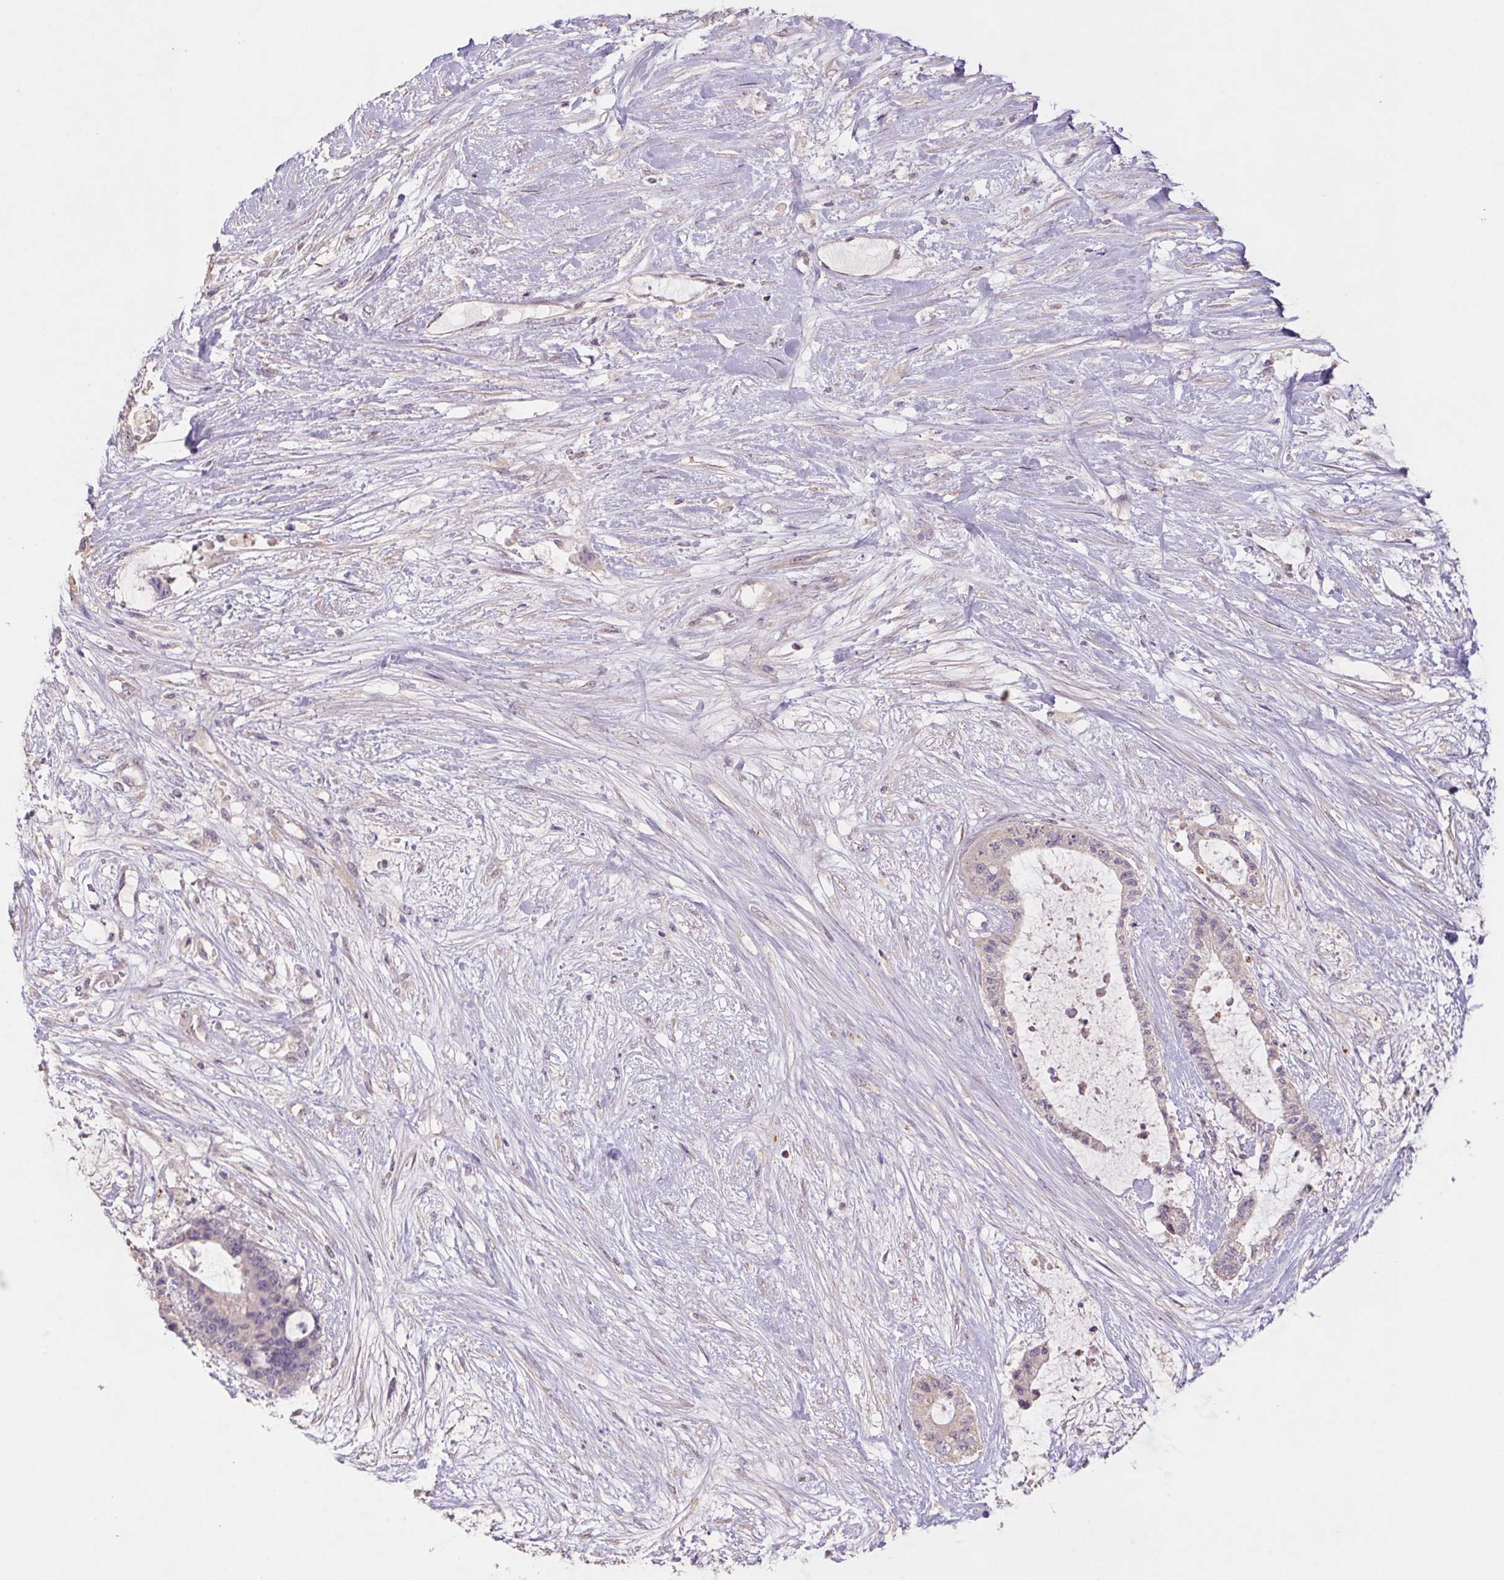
{"staining": {"intensity": "weak", "quantity": "<25%", "location": "cytoplasmic/membranous"}, "tissue": "liver cancer", "cell_type": "Tumor cells", "image_type": "cancer", "snomed": [{"axis": "morphology", "description": "Normal tissue, NOS"}, {"axis": "morphology", "description": "Cholangiocarcinoma"}, {"axis": "topography", "description": "Liver"}, {"axis": "topography", "description": "Peripheral nerve tissue"}], "caption": "Liver cancer stained for a protein using immunohistochemistry (IHC) displays no positivity tumor cells.", "gene": "GRM2", "patient": {"sex": "female", "age": 73}}